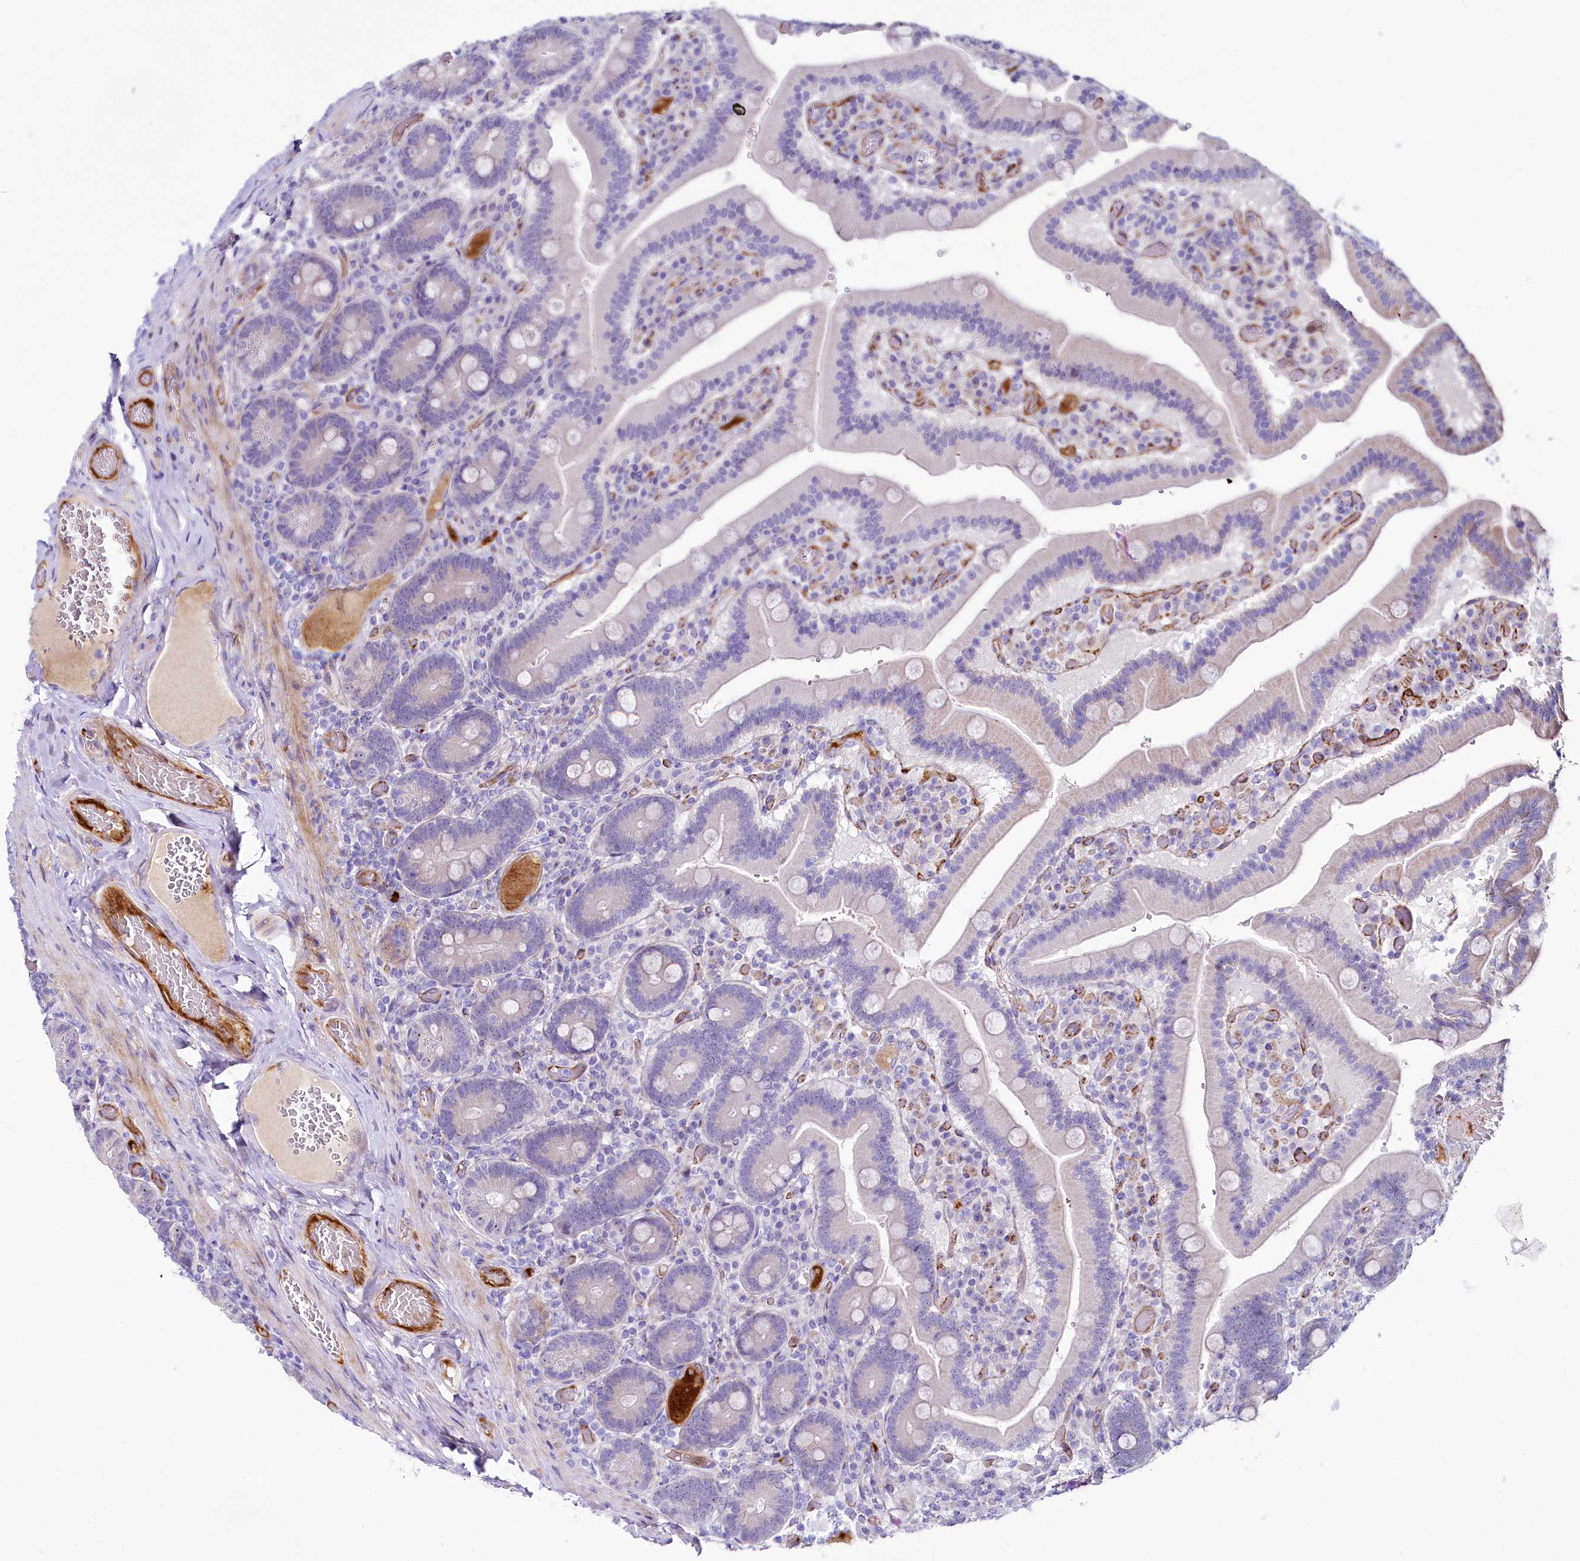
{"staining": {"intensity": "negative", "quantity": "none", "location": "none"}, "tissue": "duodenum", "cell_type": "Glandular cells", "image_type": "normal", "snomed": [{"axis": "morphology", "description": "Normal tissue, NOS"}, {"axis": "topography", "description": "Duodenum"}], "caption": "Normal duodenum was stained to show a protein in brown. There is no significant expression in glandular cells.", "gene": "SH3TC2", "patient": {"sex": "female", "age": 62}}